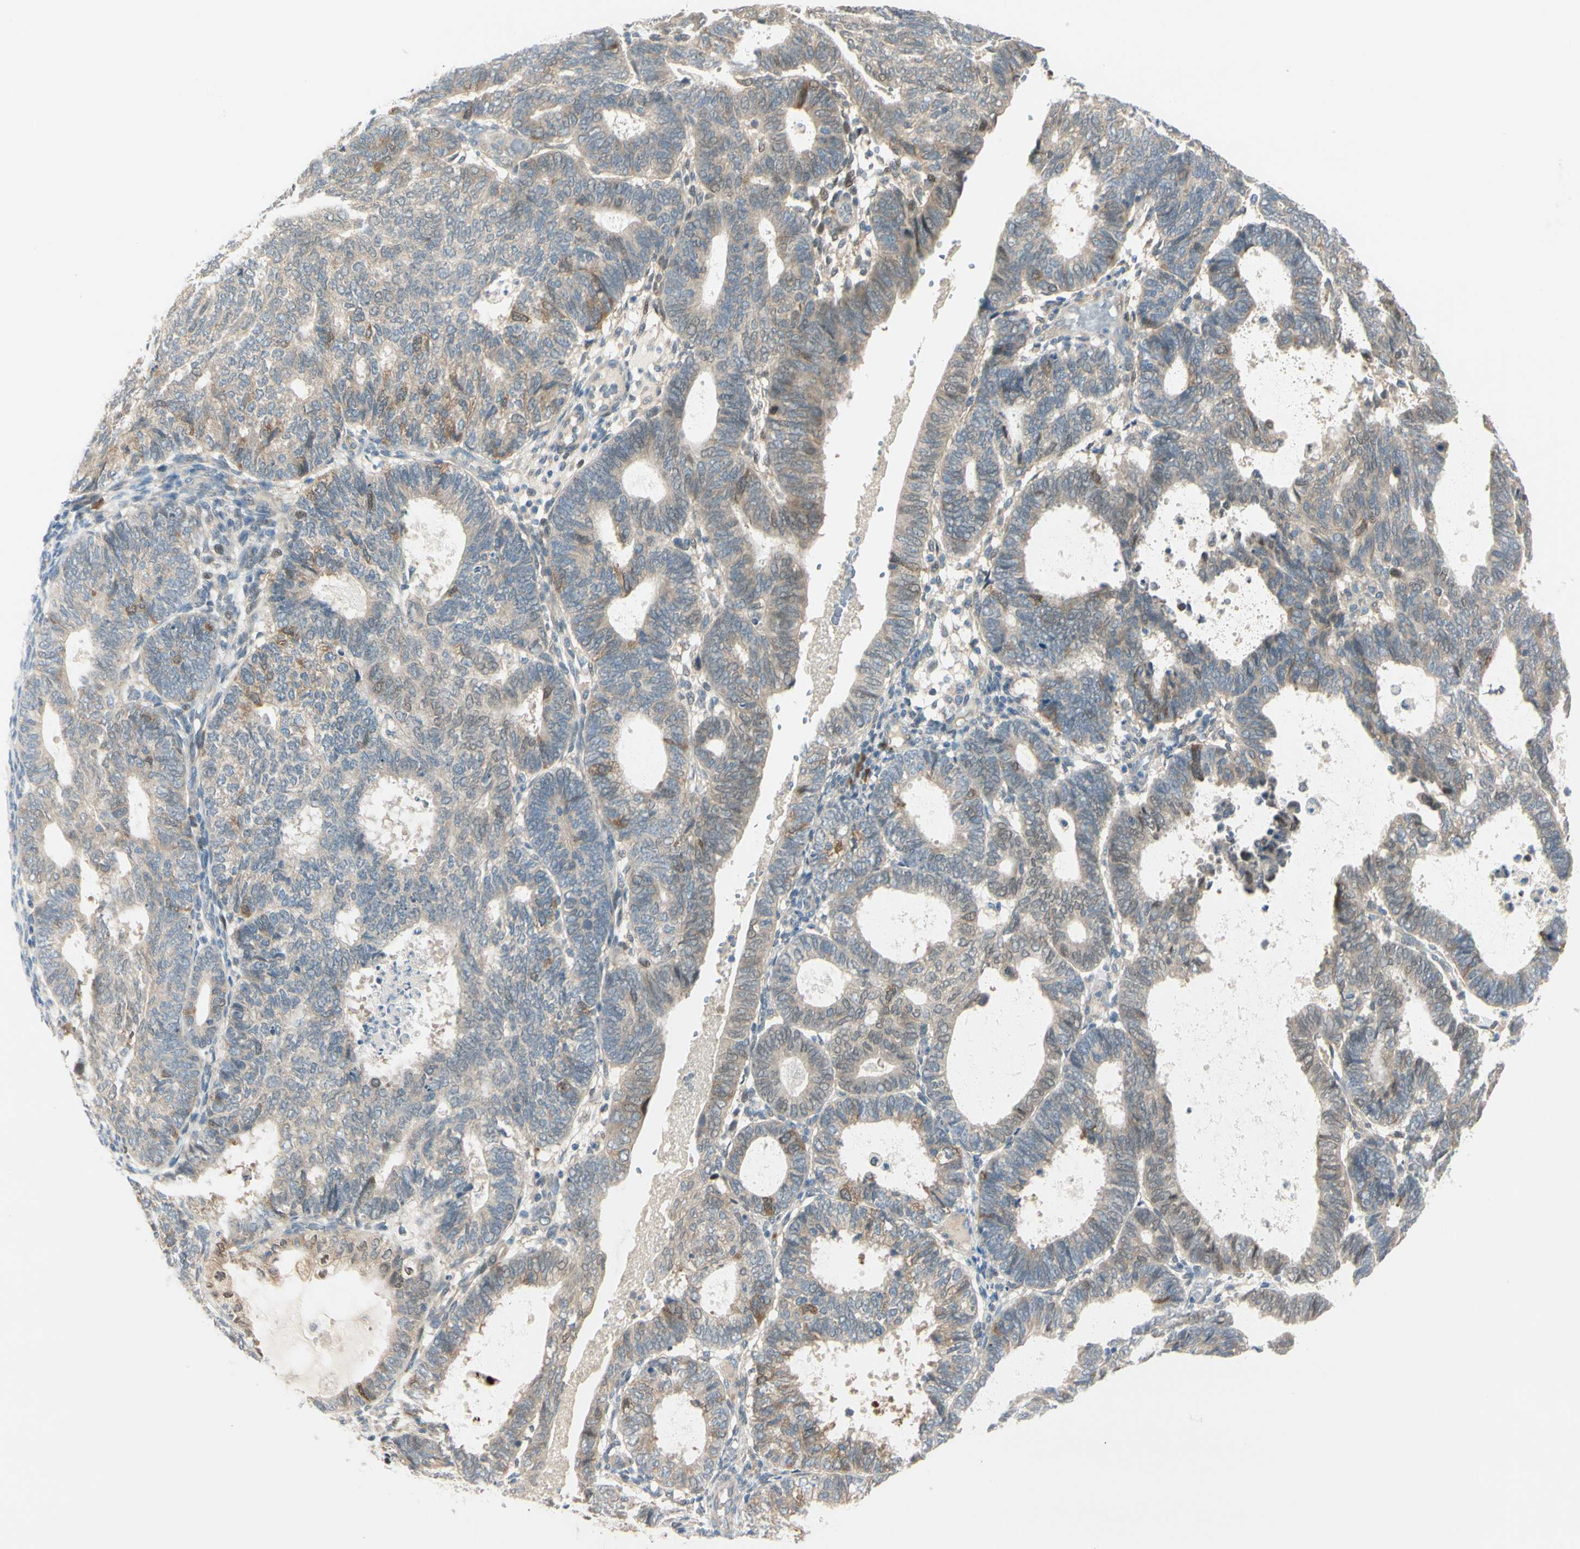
{"staining": {"intensity": "weak", "quantity": "25%-75%", "location": "cytoplasmic/membranous"}, "tissue": "endometrial cancer", "cell_type": "Tumor cells", "image_type": "cancer", "snomed": [{"axis": "morphology", "description": "Adenocarcinoma, NOS"}, {"axis": "topography", "description": "Uterus"}], "caption": "Immunohistochemical staining of endometrial cancer demonstrates low levels of weak cytoplasmic/membranous staining in approximately 25%-75% of tumor cells. (Brightfield microscopy of DAB IHC at high magnification).", "gene": "PTTG1", "patient": {"sex": "female", "age": 60}}